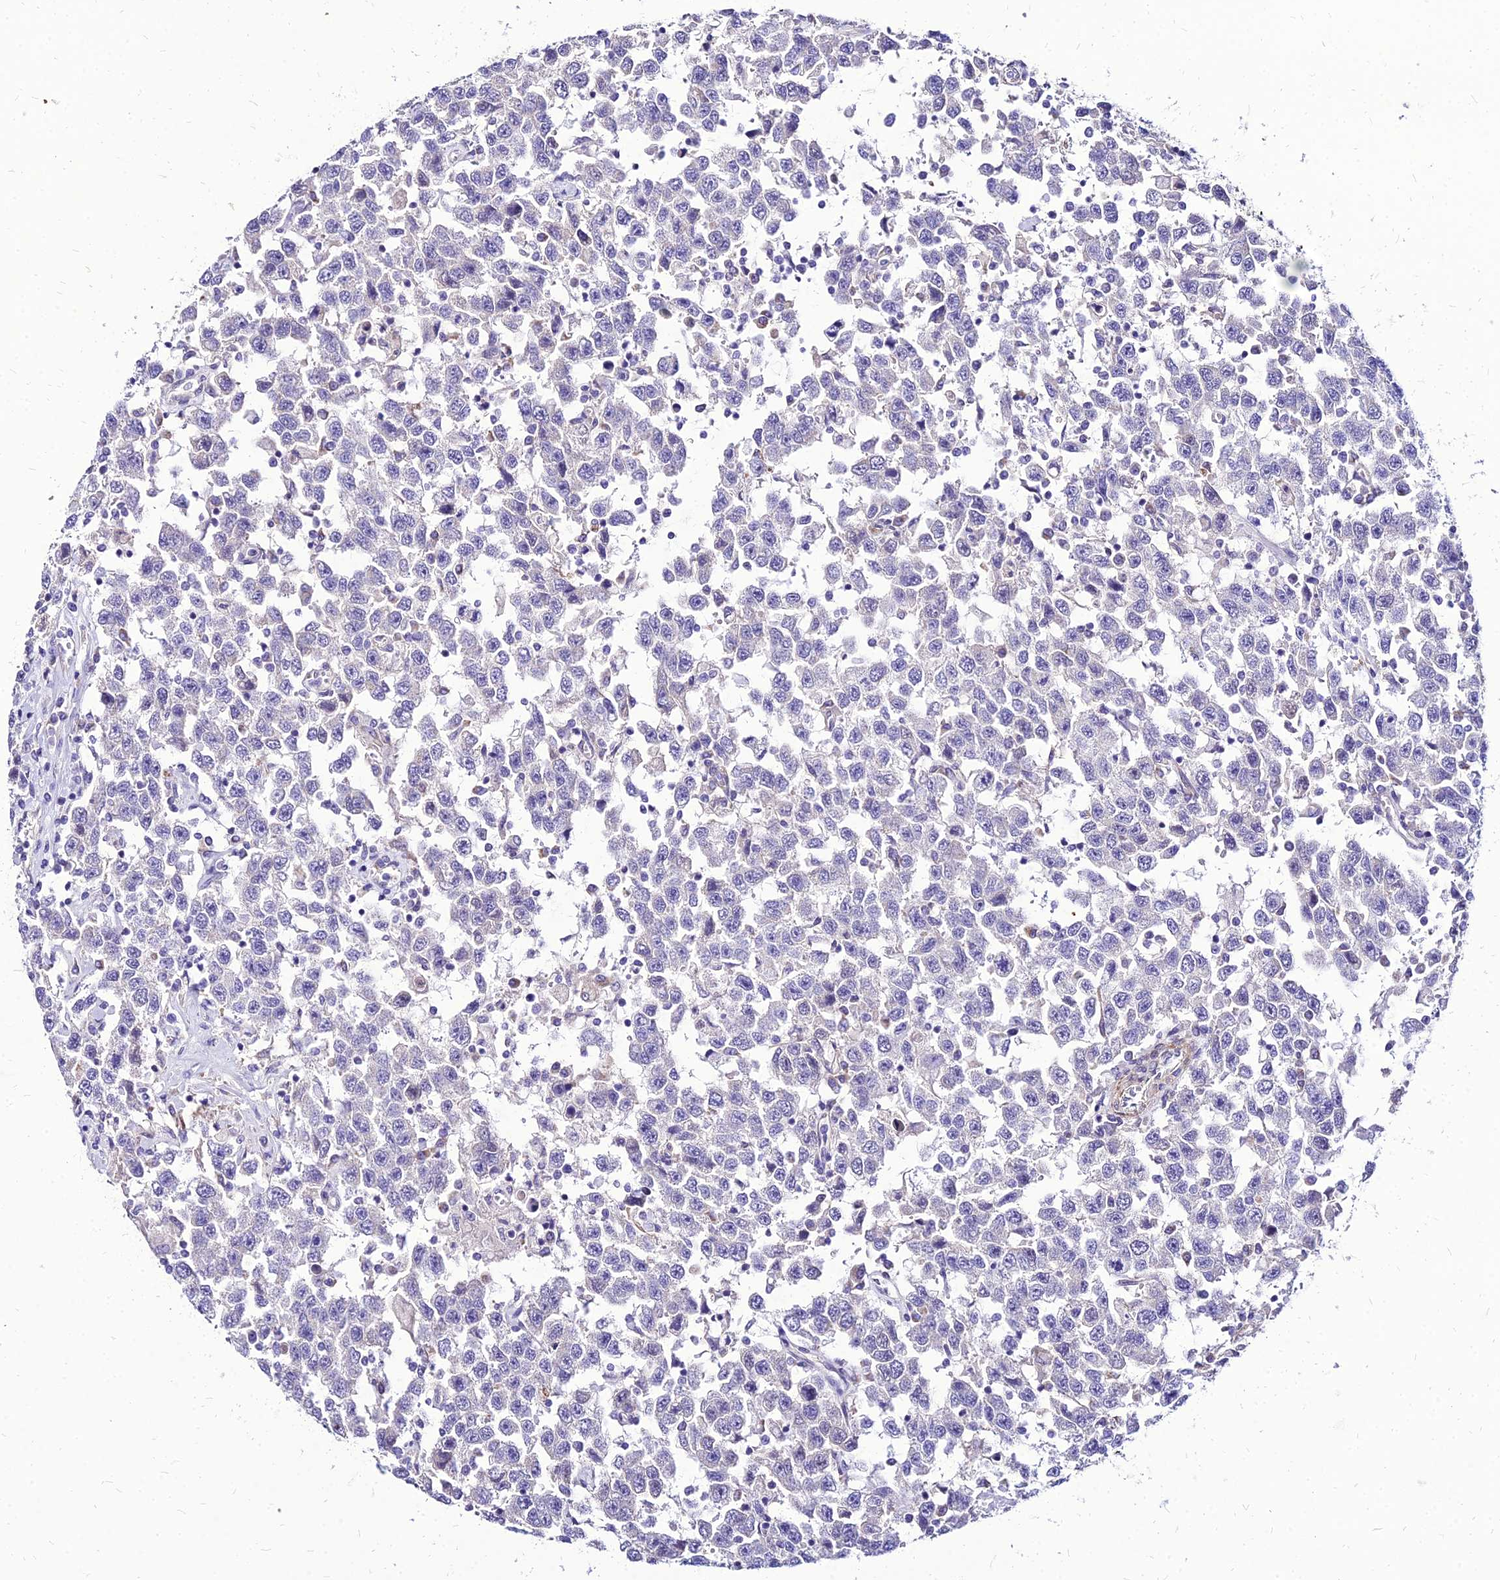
{"staining": {"intensity": "negative", "quantity": "none", "location": "none"}, "tissue": "testis cancer", "cell_type": "Tumor cells", "image_type": "cancer", "snomed": [{"axis": "morphology", "description": "Seminoma, NOS"}, {"axis": "topography", "description": "Testis"}], "caption": "Immunohistochemistry (IHC) micrograph of neoplastic tissue: testis cancer (seminoma) stained with DAB (3,3'-diaminobenzidine) demonstrates no significant protein staining in tumor cells.", "gene": "YEATS2", "patient": {"sex": "male", "age": 41}}